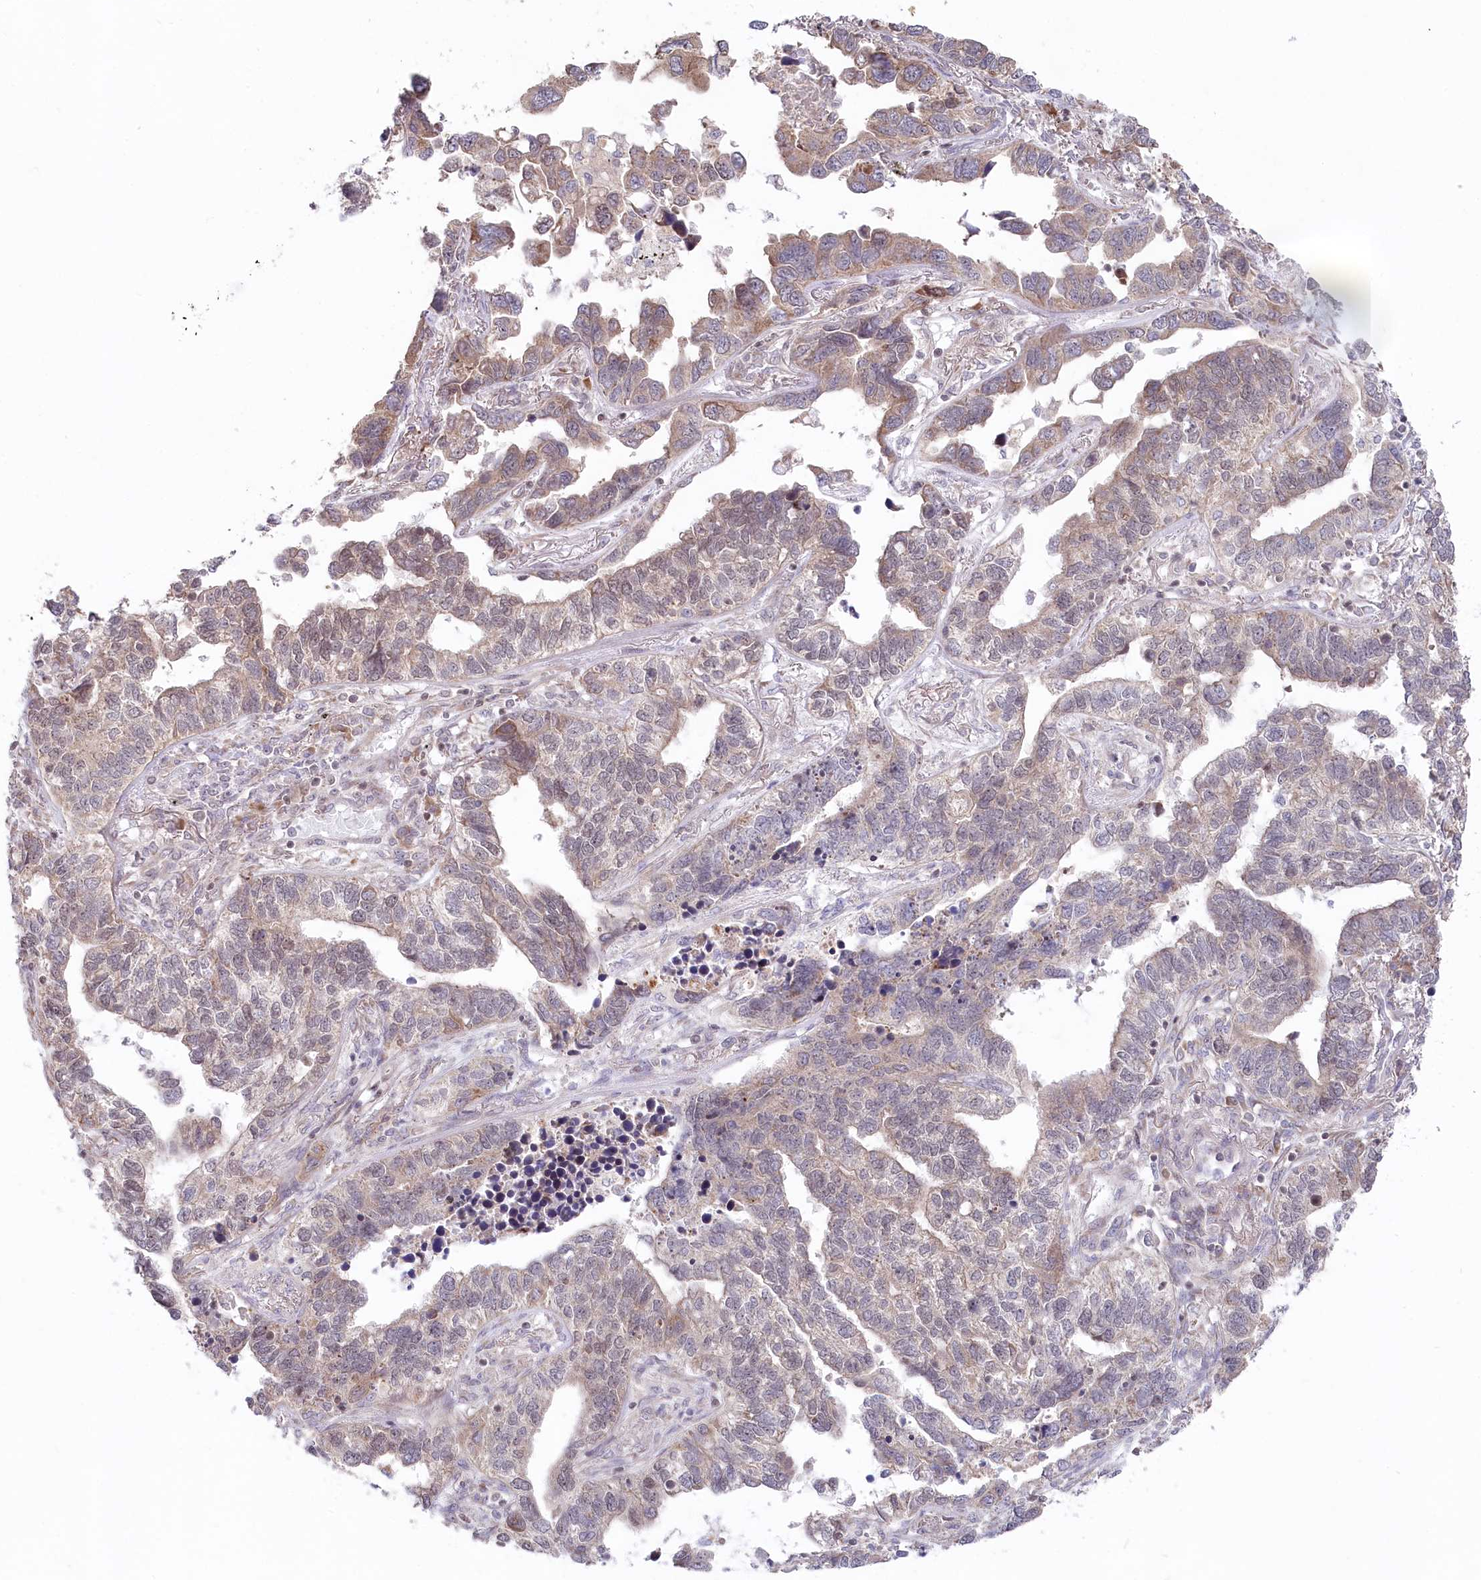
{"staining": {"intensity": "weak", "quantity": "<25%", "location": "cytoplasmic/membranous"}, "tissue": "lung cancer", "cell_type": "Tumor cells", "image_type": "cancer", "snomed": [{"axis": "morphology", "description": "Adenocarcinoma, NOS"}, {"axis": "topography", "description": "Lung"}], "caption": "Human lung cancer stained for a protein using immunohistochemistry displays no staining in tumor cells.", "gene": "CGGBP1", "patient": {"sex": "male", "age": 67}}